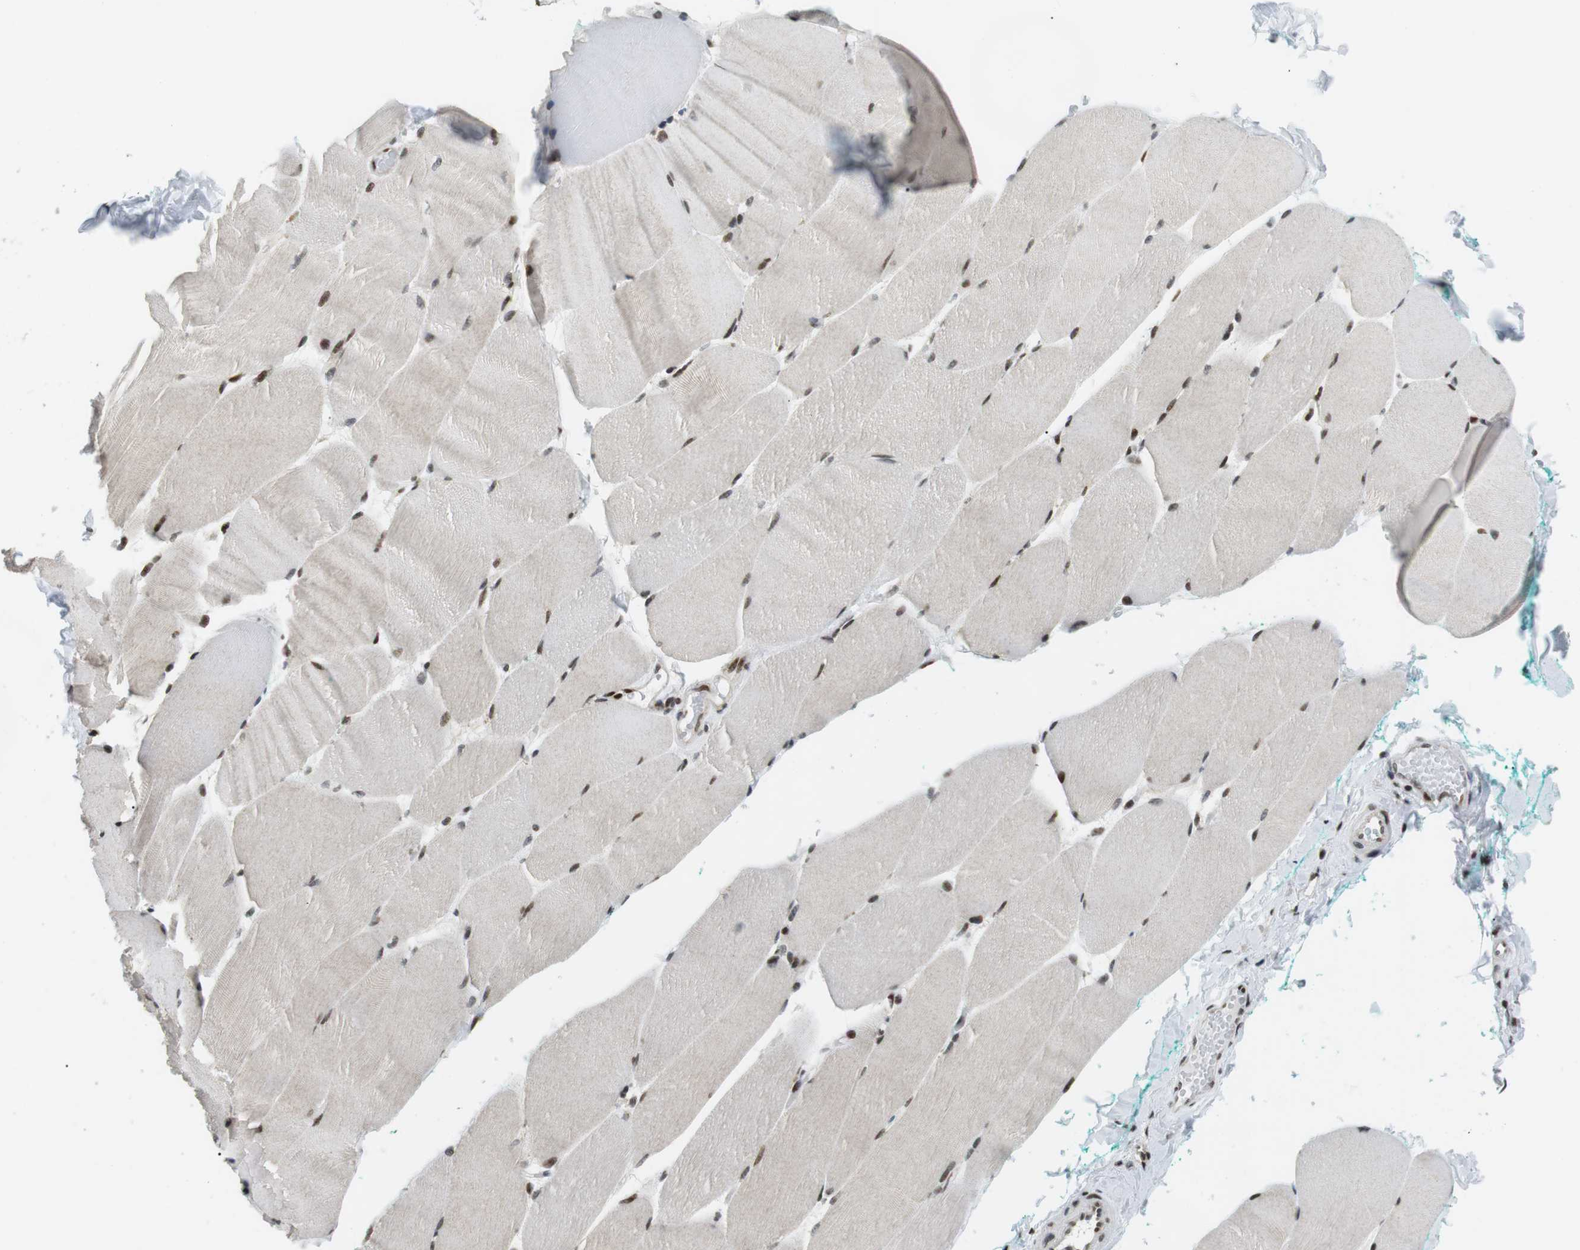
{"staining": {"intensity": "moderate", "quantity": "25%-75%", "location": "nuclear"}, "tissue": "skeletal muscle", "cell_type": "Myocytes", "image_type": "normal", "snomed": [{"axis": "morphology", "description": "Normal tissue, NOS"}, {"axis": "morphology", "description": "Squamous cell carcinoma, NOS"}, {"axis": "topography", "description": "Skeletal muscle"}], "caption": "DAB immunohistochemical staining of normal skeletal muscle shows moderate nuclear protein staining in approximately 25%-75% of myocytes.", "gene": "CDC27", "patient": {"sex": "male", "age": 51}}